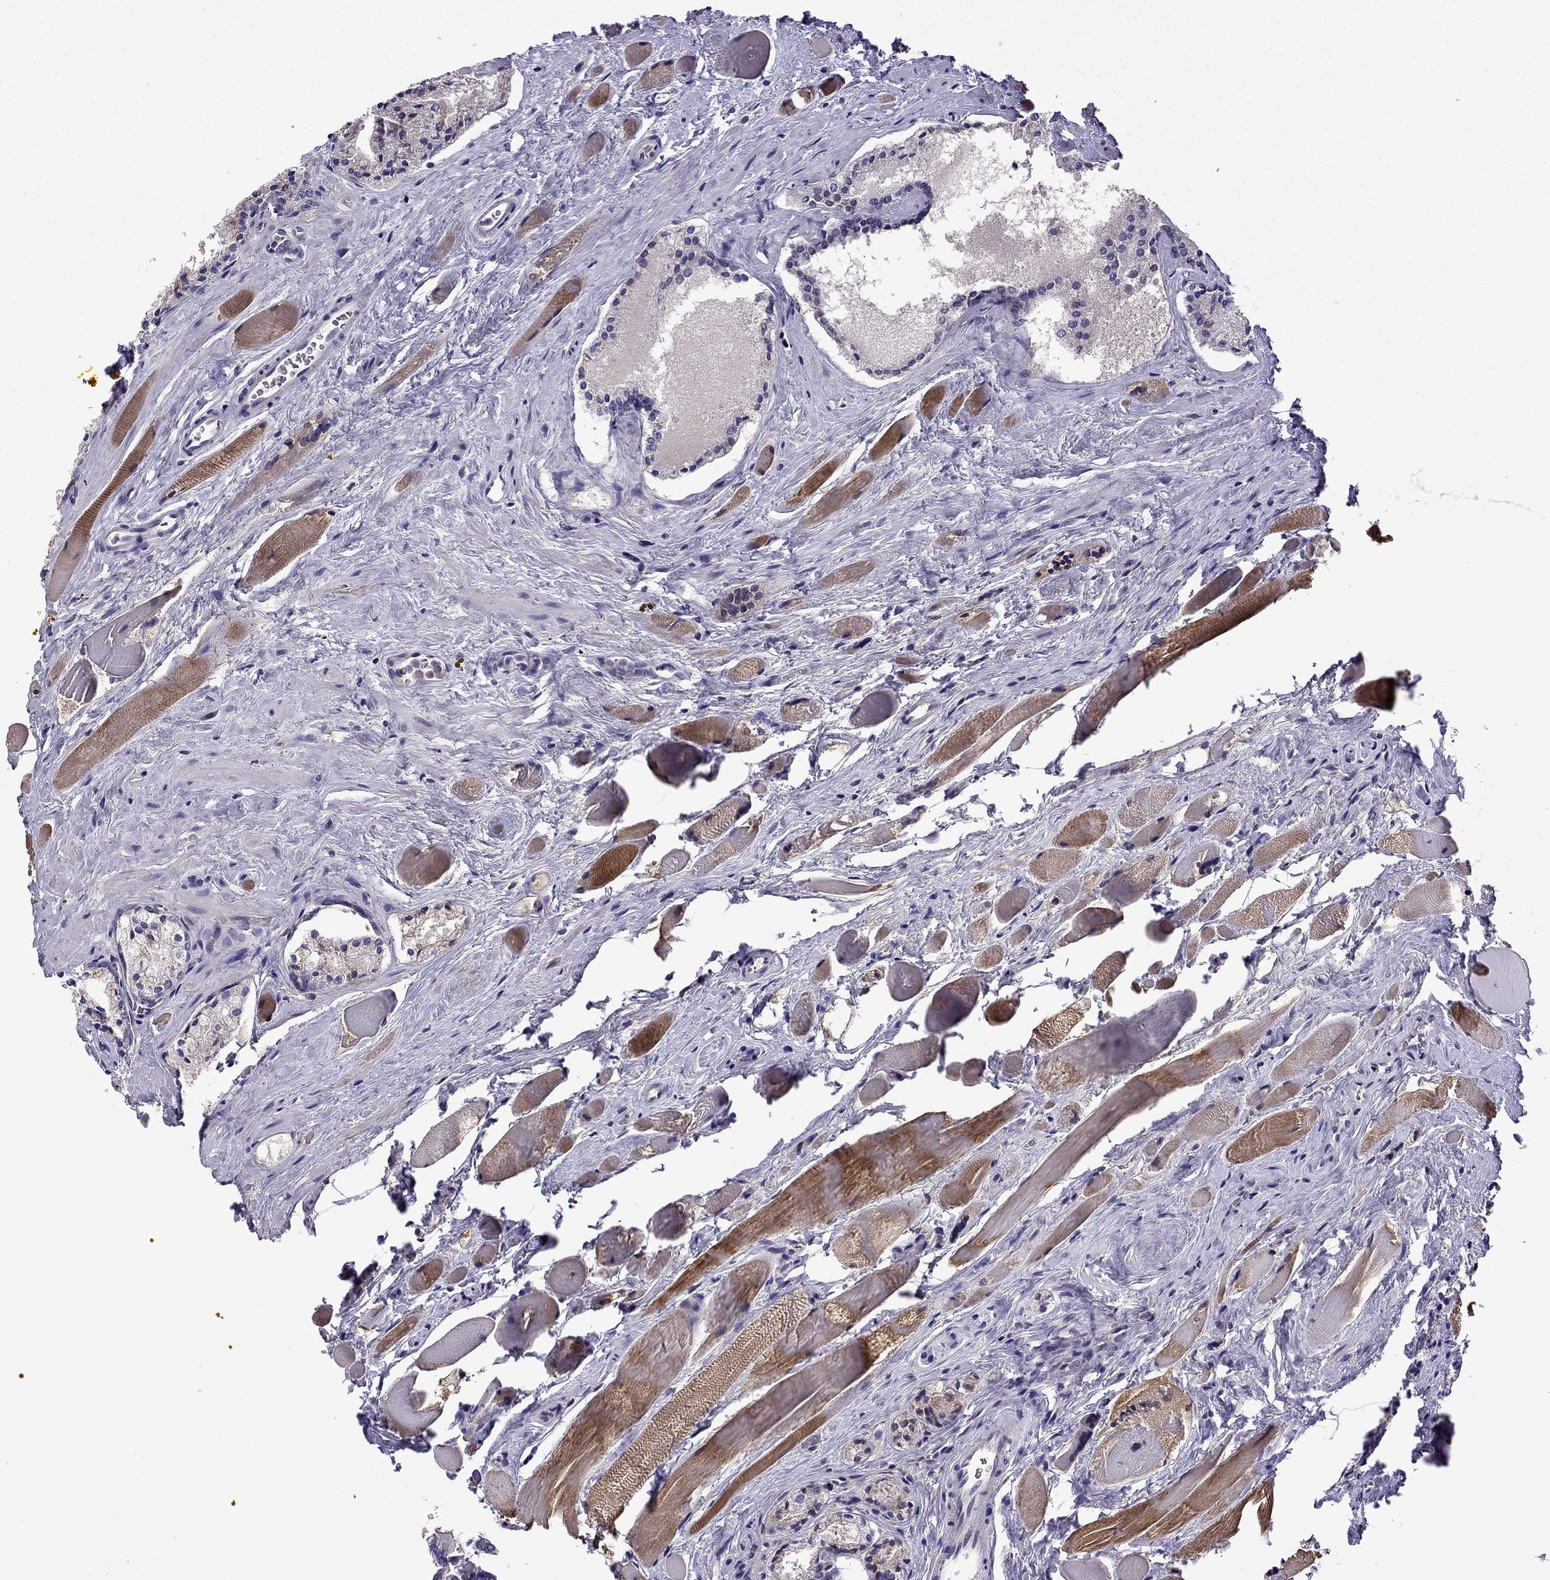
{"staining": {"intensity": "negative", "quantity": "none", "location": "none"}, "tissue": "prostate cancer", "cell_type": "Tumor cells", "image_type": "cancer", "snomed": [{"axis": "morphology", "description": "Adenocarcinoma, NOS"}, {"axis": "morphology", "description": "Adenocarcinoma, High grade"}, {"axis": "topography", "description": "Prostate"}], "caption": "Immunohistochemical staining of human prostate cancer displays no significant staining in tumor cells.", "gene": "TTN", "patient": {"sex": "male", "age": 62}}